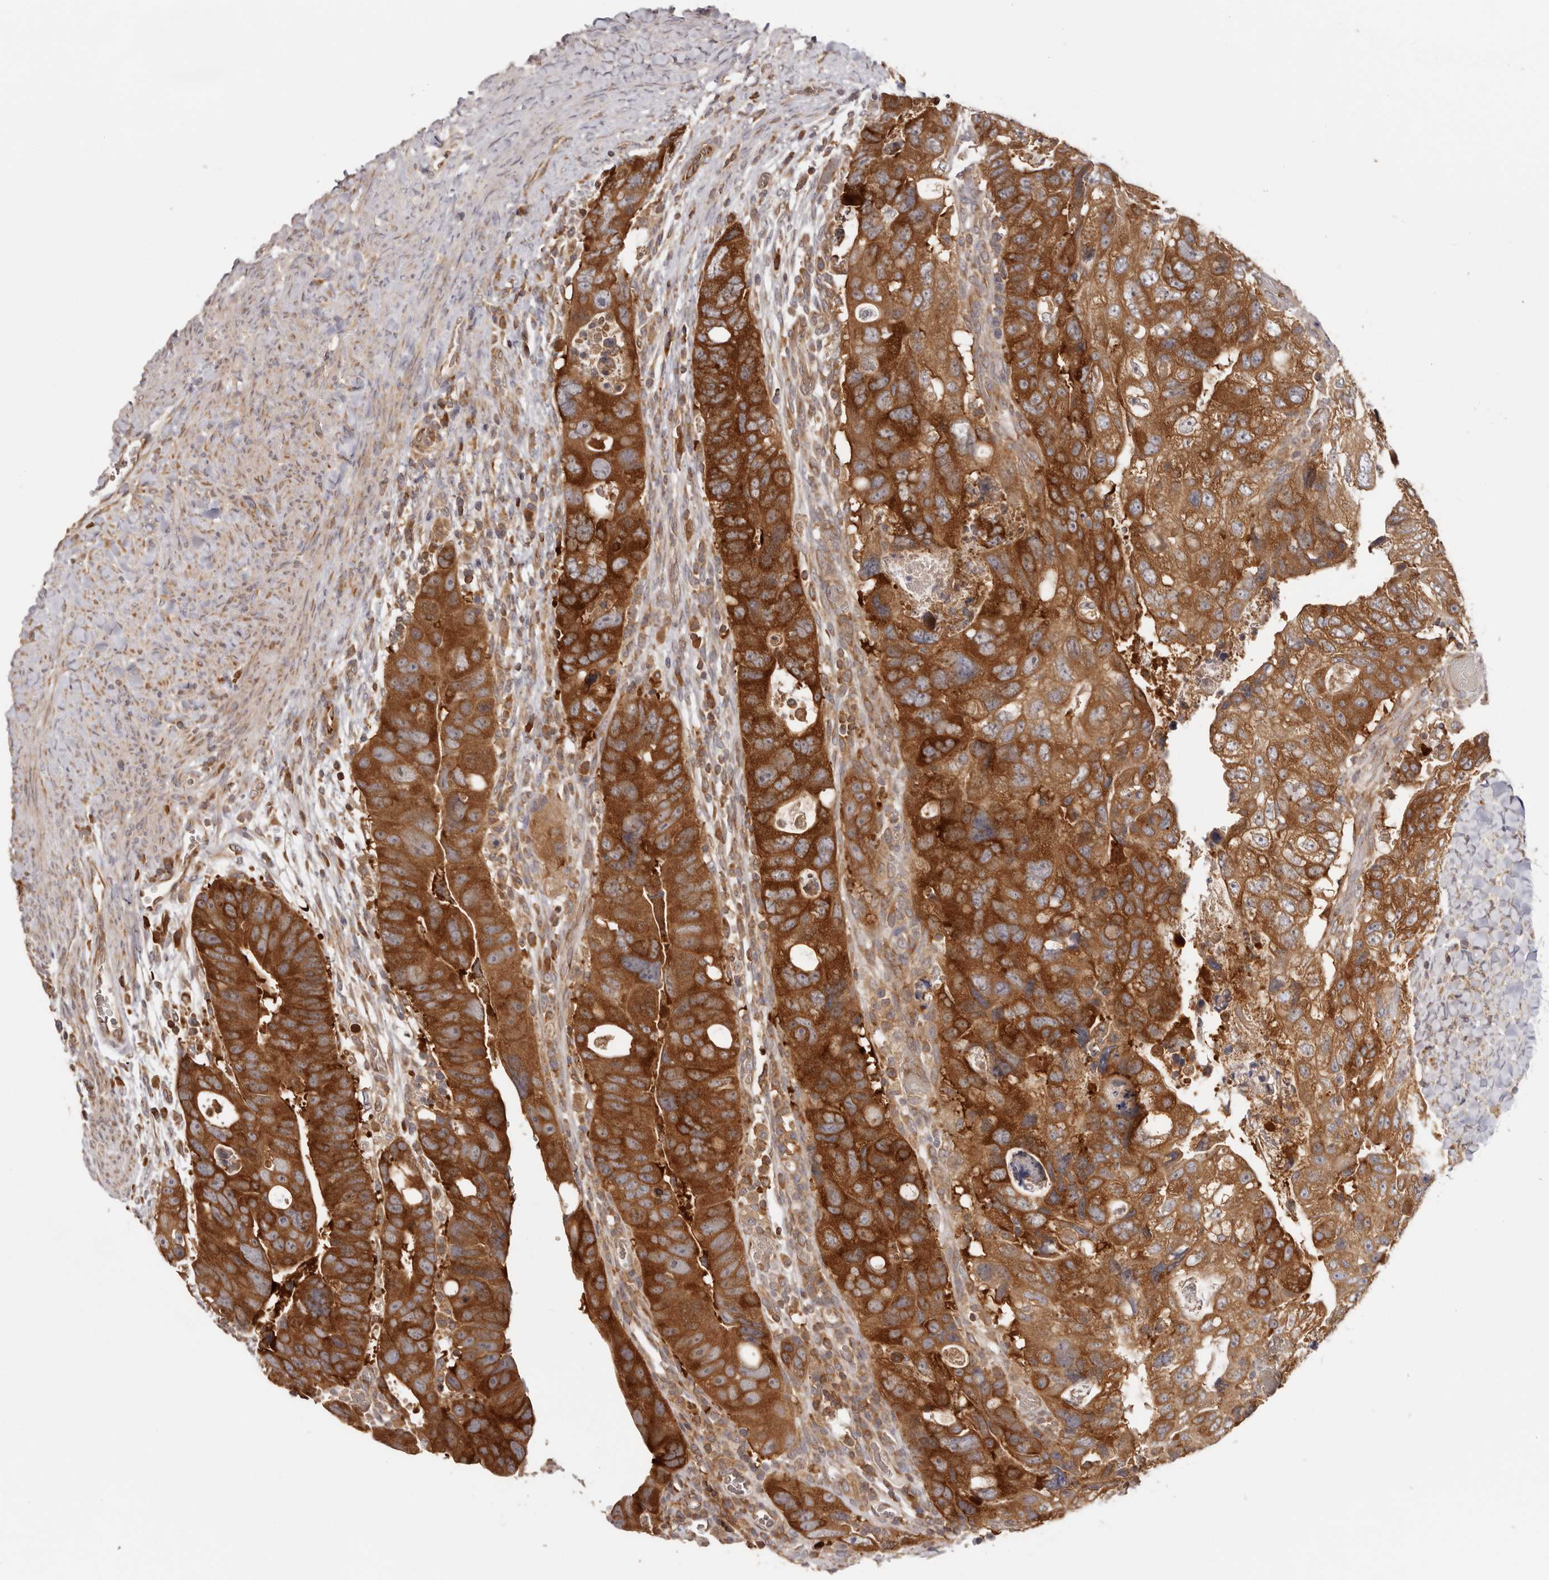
{"staining": {"intensity": "strong", "quantity": ">75%", "location": "cytoplasmic/membranous"}, "tissue": "colorectal cancer", "cell_type": "Tumor cells", "image_type": "cancer", "snomed": [{"axis": "morphology", "description": "Adenocarcinoma, NOS"}, {"axis": "topography", "description": "Rectum"}], "caption": "Strong cytoplasmic/membranous protein staining is present in about >75% of tumor cells in colorectal adenocarcinoma. Using DAB (brown) and hematoxylin (blue) stains, captured at high magnification using brightfield microscopy.", "gene": "EEF1E1", "patient": {"sex": "male", "age": 59}}